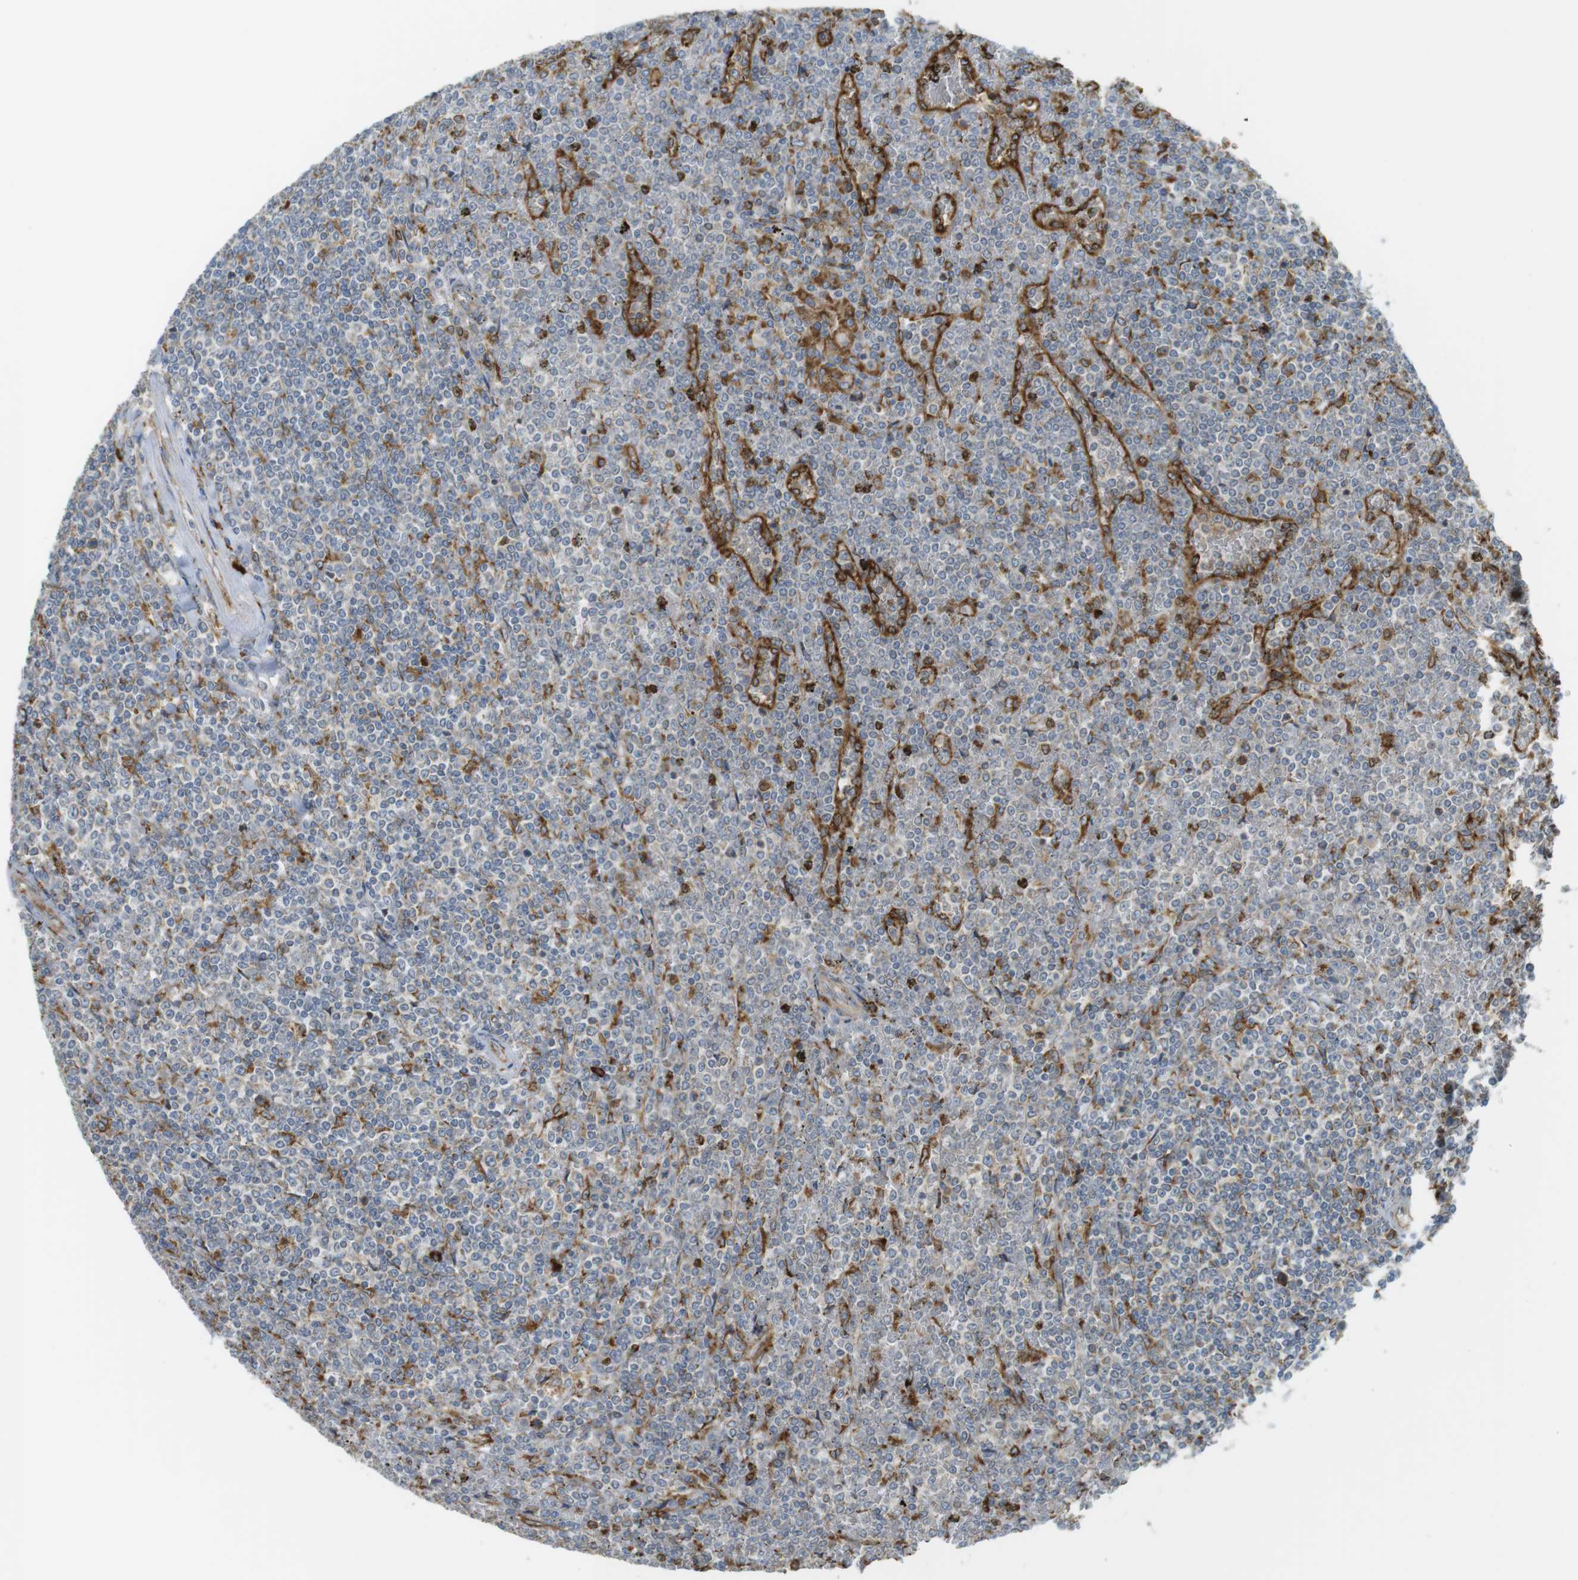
{"staining": {"intensity": "strong", "quantity": "<25%", "location": "cytoplasmic/membranous"}, "tissue": "lymphoma", "cell_type": "Tumor cells", "image_type": "cancer", "snomed": [{"axis": "morphology", "description": "Malignant lymphoma, non-Hodgkin's type, Low grade"}, {"axis": "topography", "description": "Spleen"}], "caption": "DAB immunohistochemical staining of human malignant lymphoma, non-Hodgkin's type (low-grade) reveals strong cytoplasmic/membranous protein expression in approximately <25% of tumor cells.", "gene": "MBOAT2", "patient": {"sex": "female", "age": 19}}